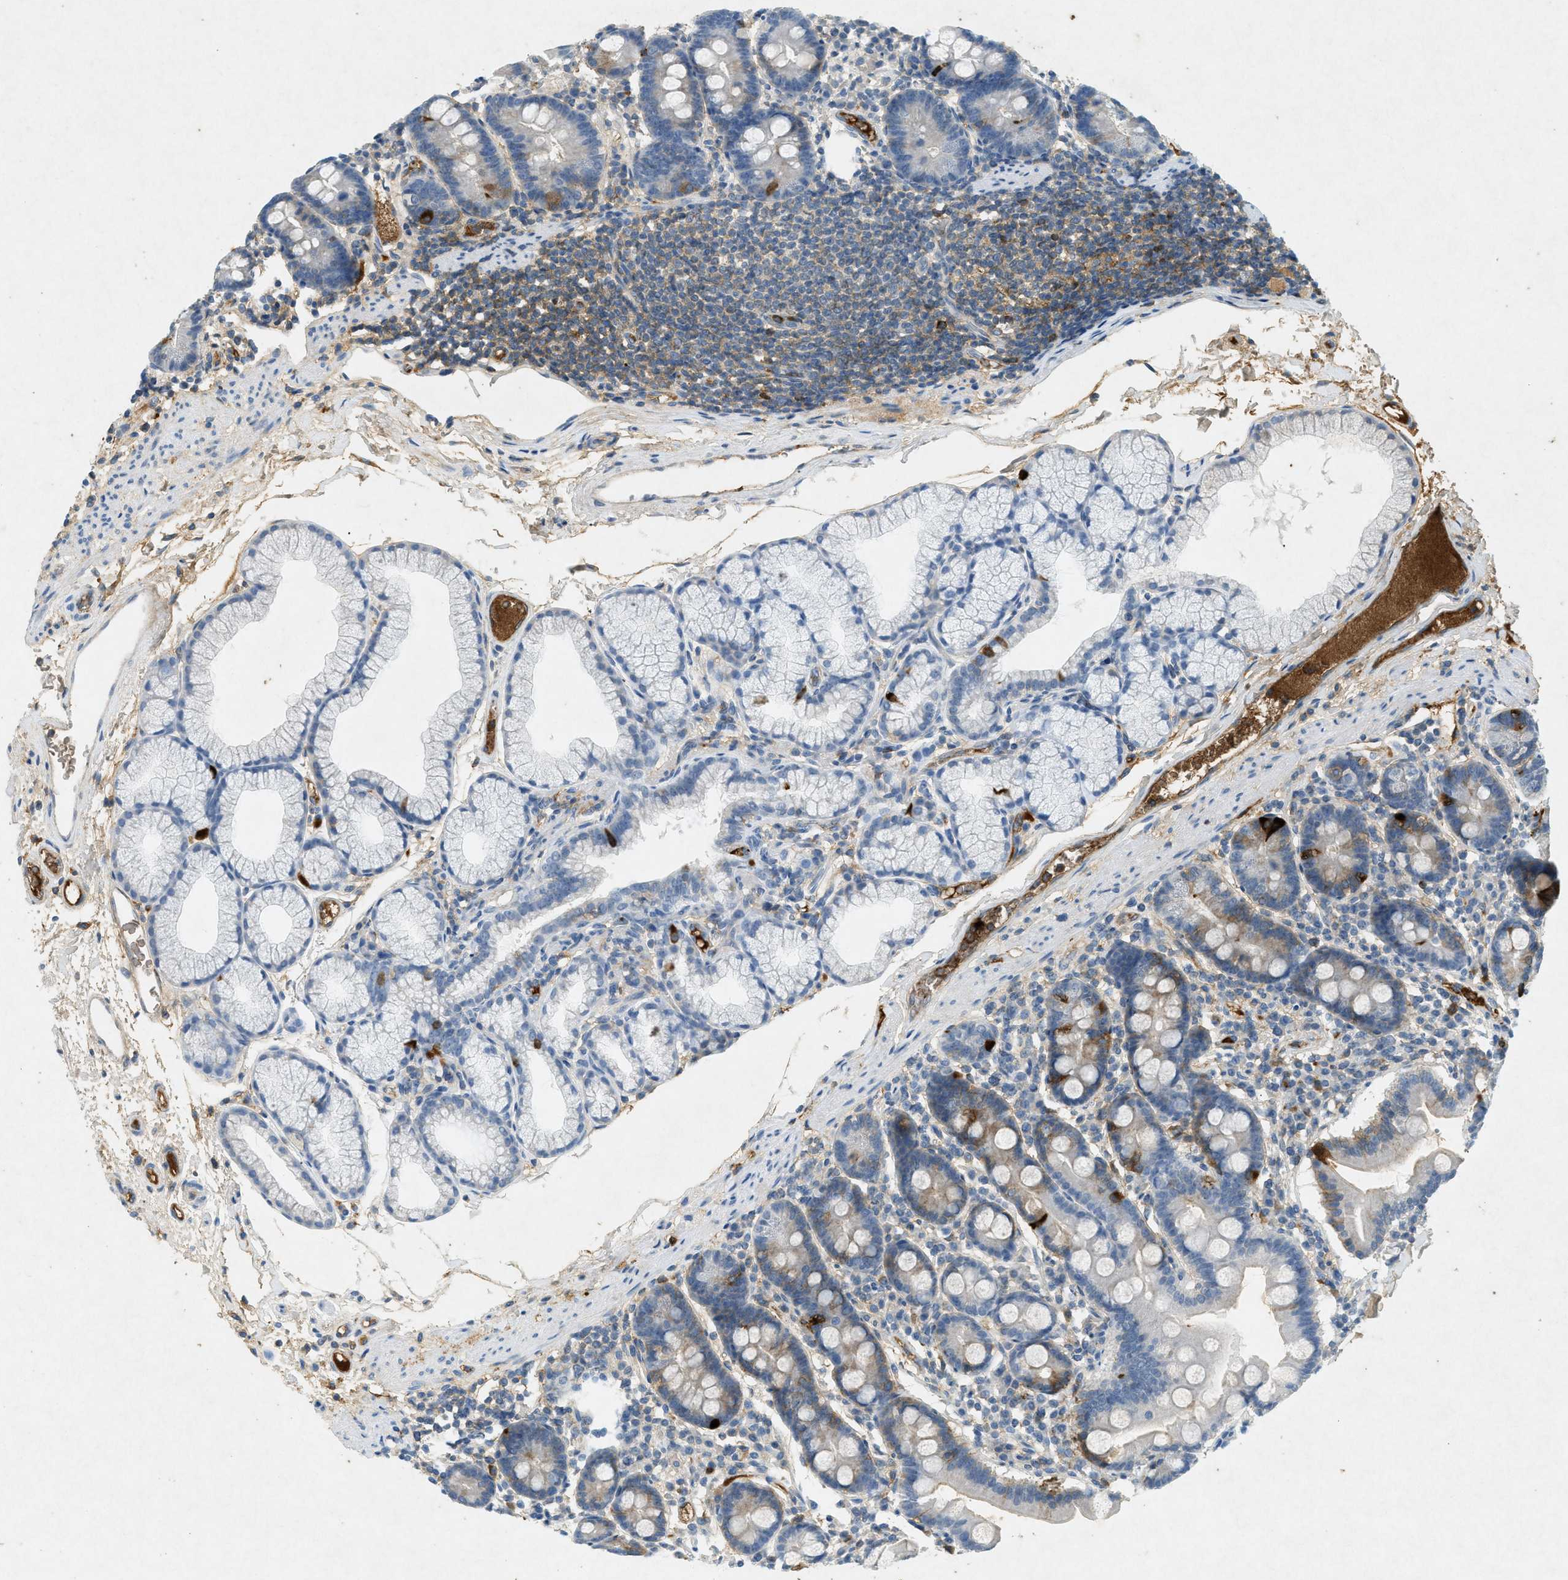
{"staining": {"intensity": "moderate", "quantity": "<25%", "location": "cytoplasmic/membranous"}, "tissue": "duodenum", "cell_type": "Glandular cells", "image_type": "normal", "snomed": [{"axis": "morphology", "description": "Normal tissue, NOS"}, {"axis": "topography", "description": "Duodenum"}], "caption": "Immunohistochemical staining of normal human duodenum reveals low levels of moderate cytoplasmic/membranous staining in approximately <25% of glandular cells. (DAB (3,3'-diaminobenzidine) IHC with brightfield microscopy, high magnification).", "gene": "F2", "patient": {"sex": "male", "age": 50}}